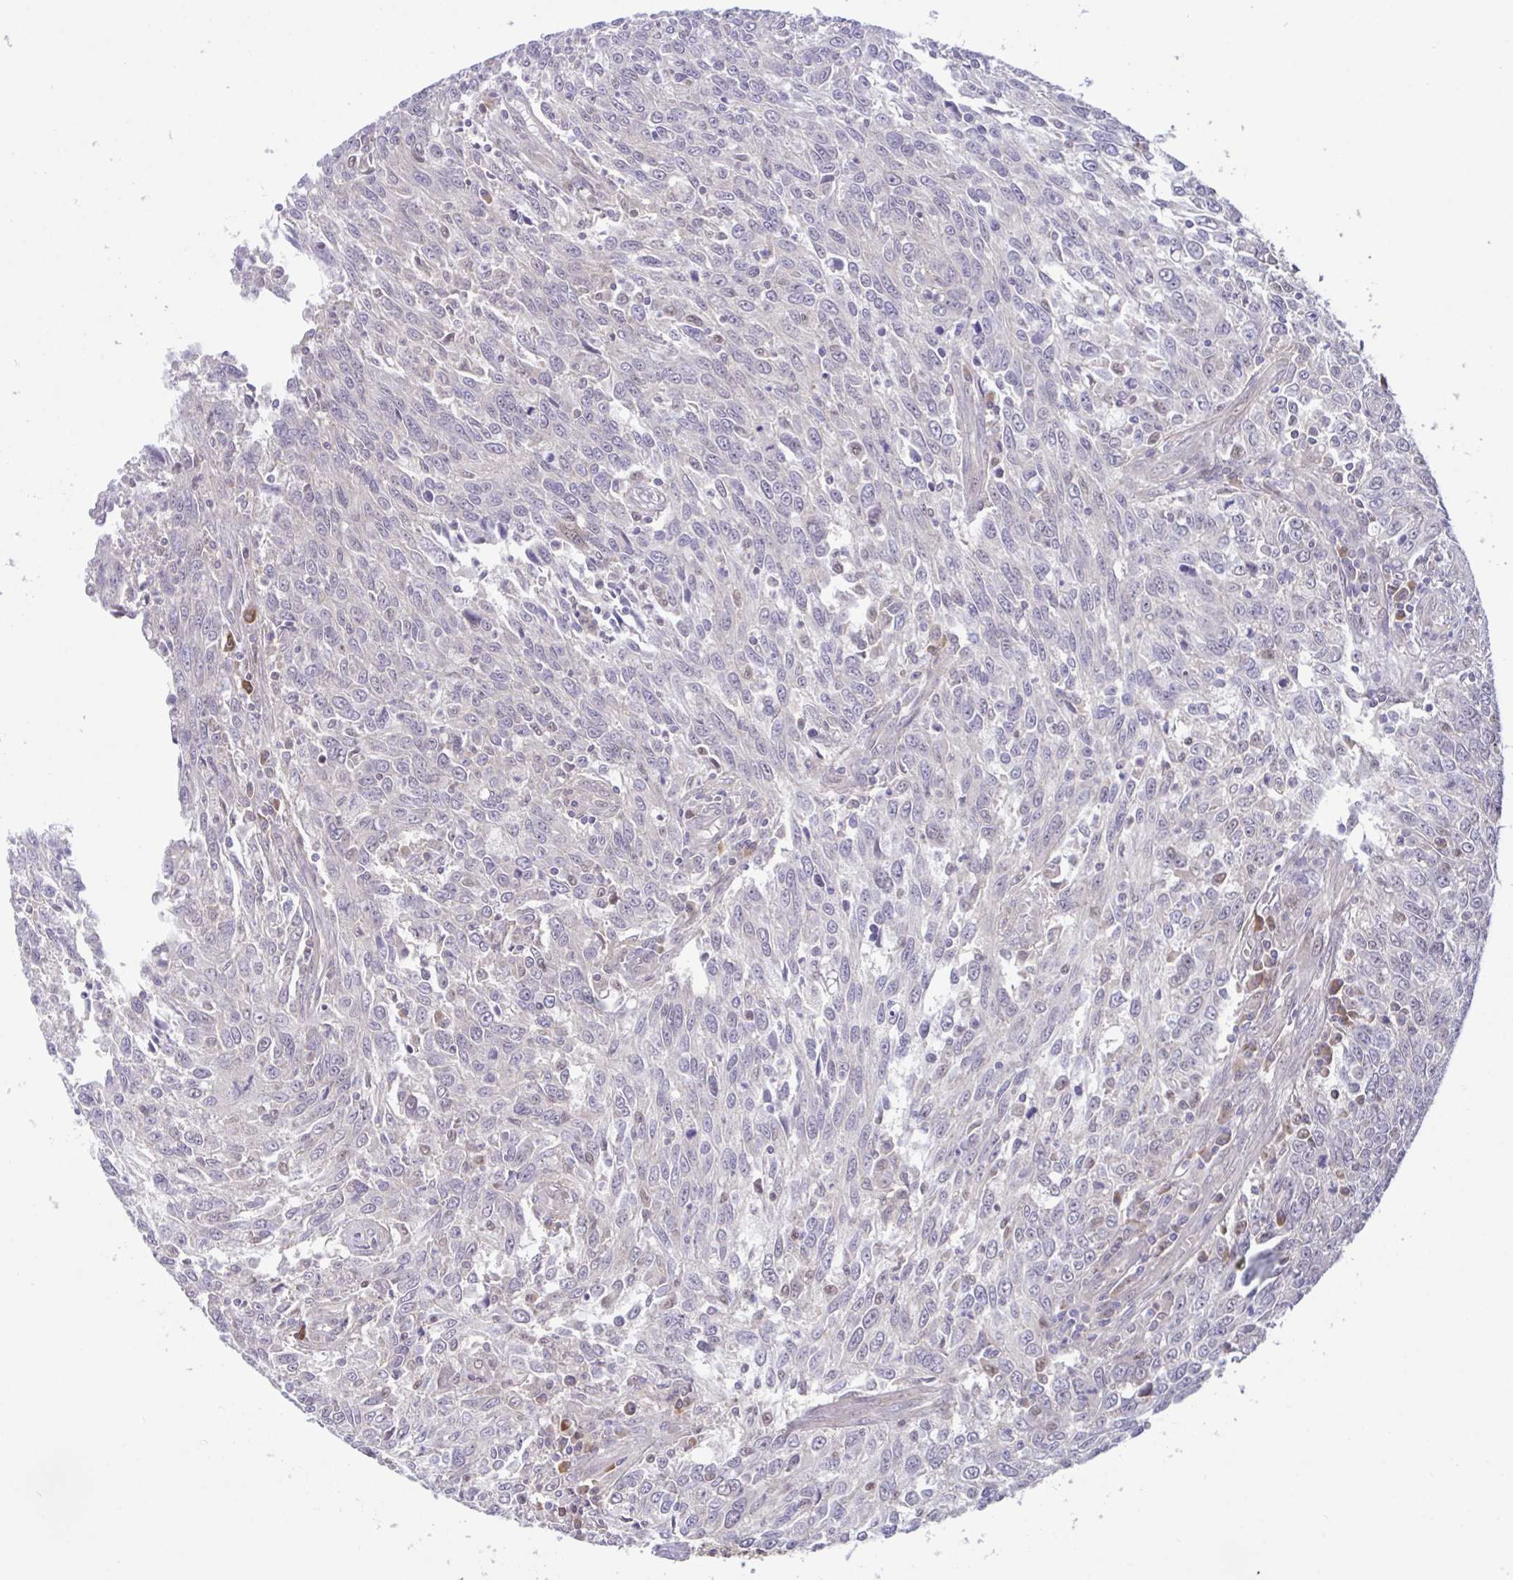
{"staining": {"intensity": "negative", "quantity": "none", "location": "none"}, "tissue": "breast cancer", "cell_type": "Tumor cells", "image_type": "cancer", "snomed": [{"axis": "morphology", "description": "Duct carcinoma"}, {"axis": "topography", "description": "Breast"}], "caption": "The histopathology image reveals no staining of tumor cells in breast cancer.", "gene": "ZNF444", "patient": {"sex": "female", "age": 50}}